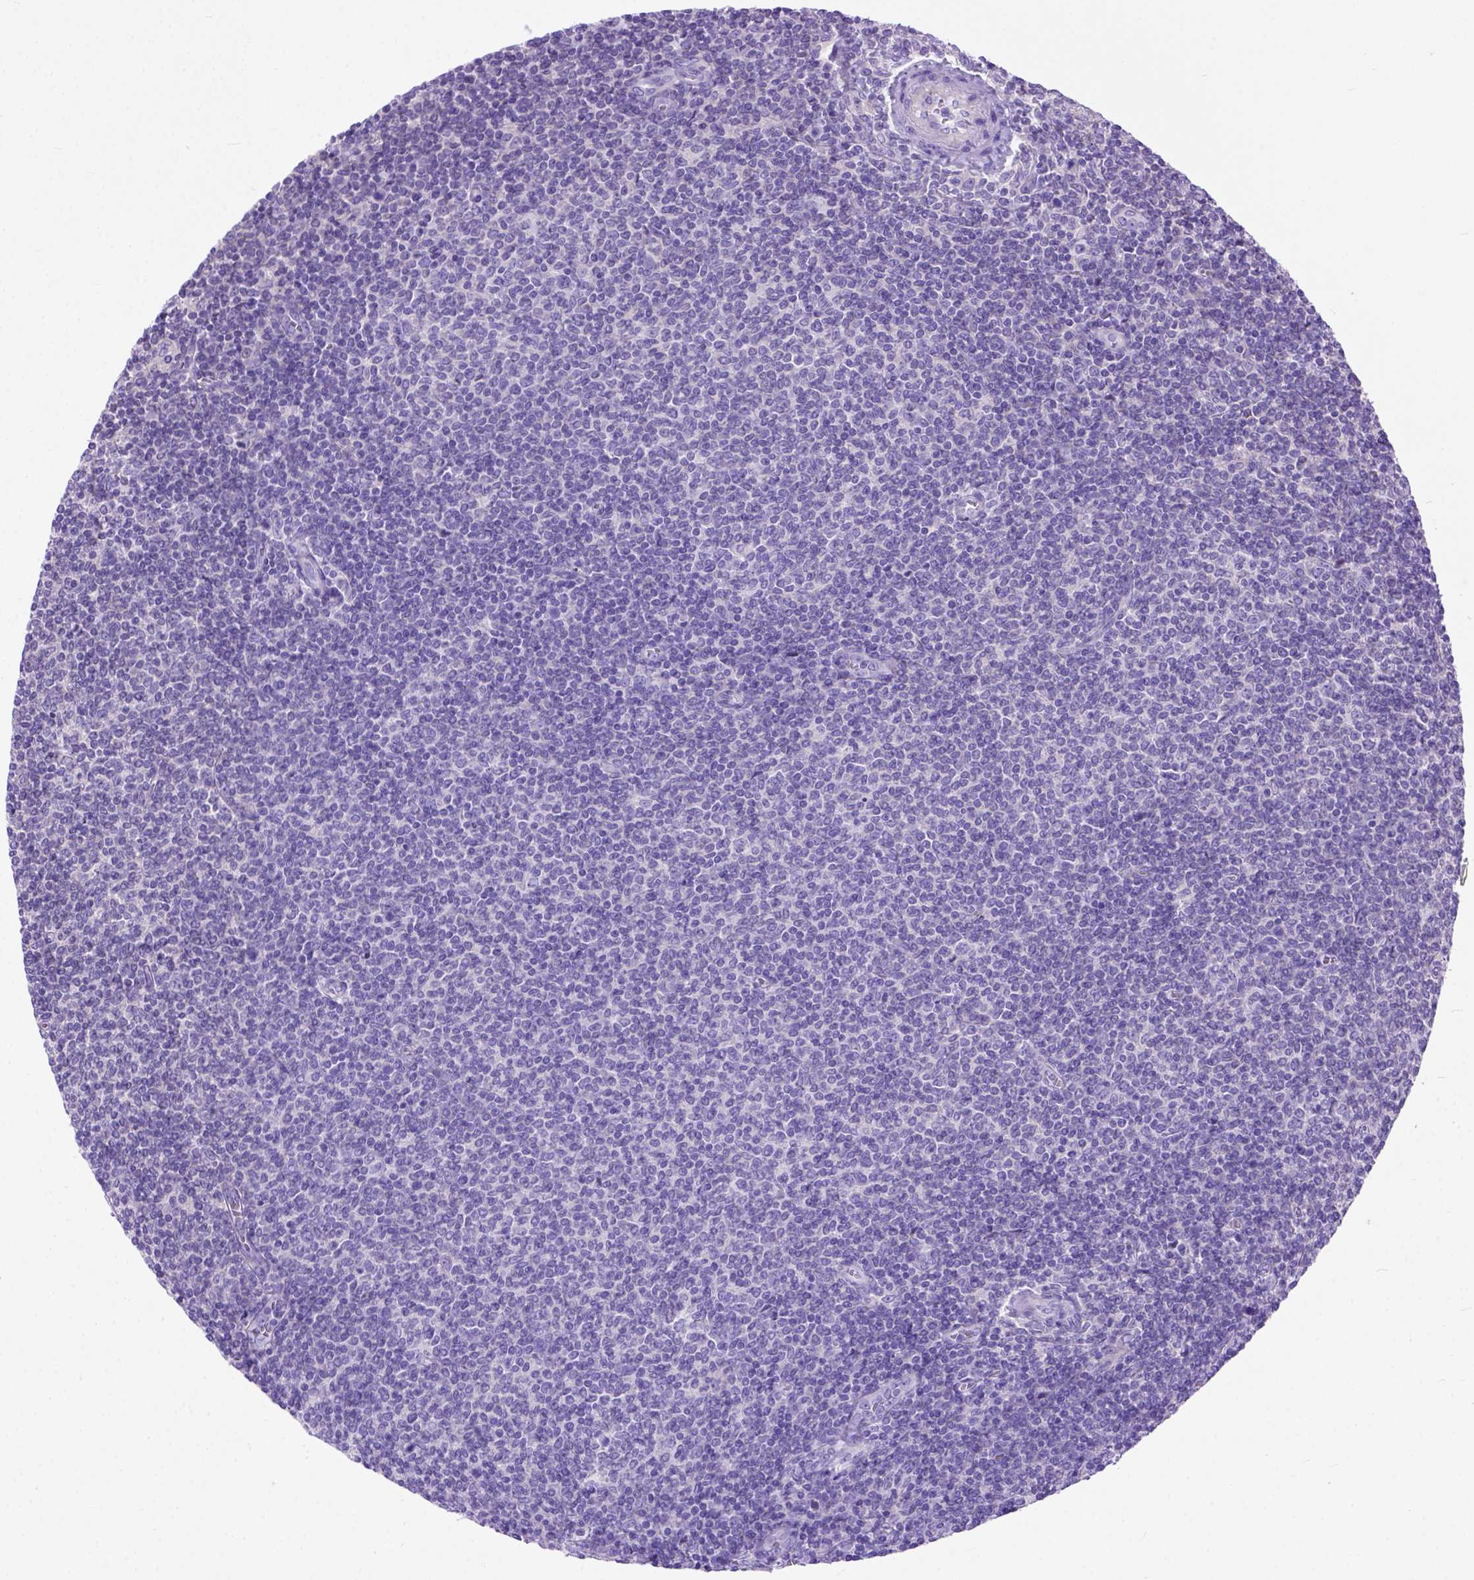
{"staining": {"intensity": "negative", "quantity": "none", "location": "none"}, "tissue": "lymphoma", "cell_type": "Tumor cells", "image_type": "cancer", "snomed": [{"axis": "morphology", "description": "Malignant lymphoma, non-Hodgkin's type, Low grade"}, {"axis": "topography", "description": "Lymph node"}], "caption": "DAB immunohistochemical staining of human low-grade malignant lymphoma, non-Hodgkin's type demonstrates no significant expression in tumor cells.", "gene": "ODAD3", "patient": {"sex": "male", "age": 52}}